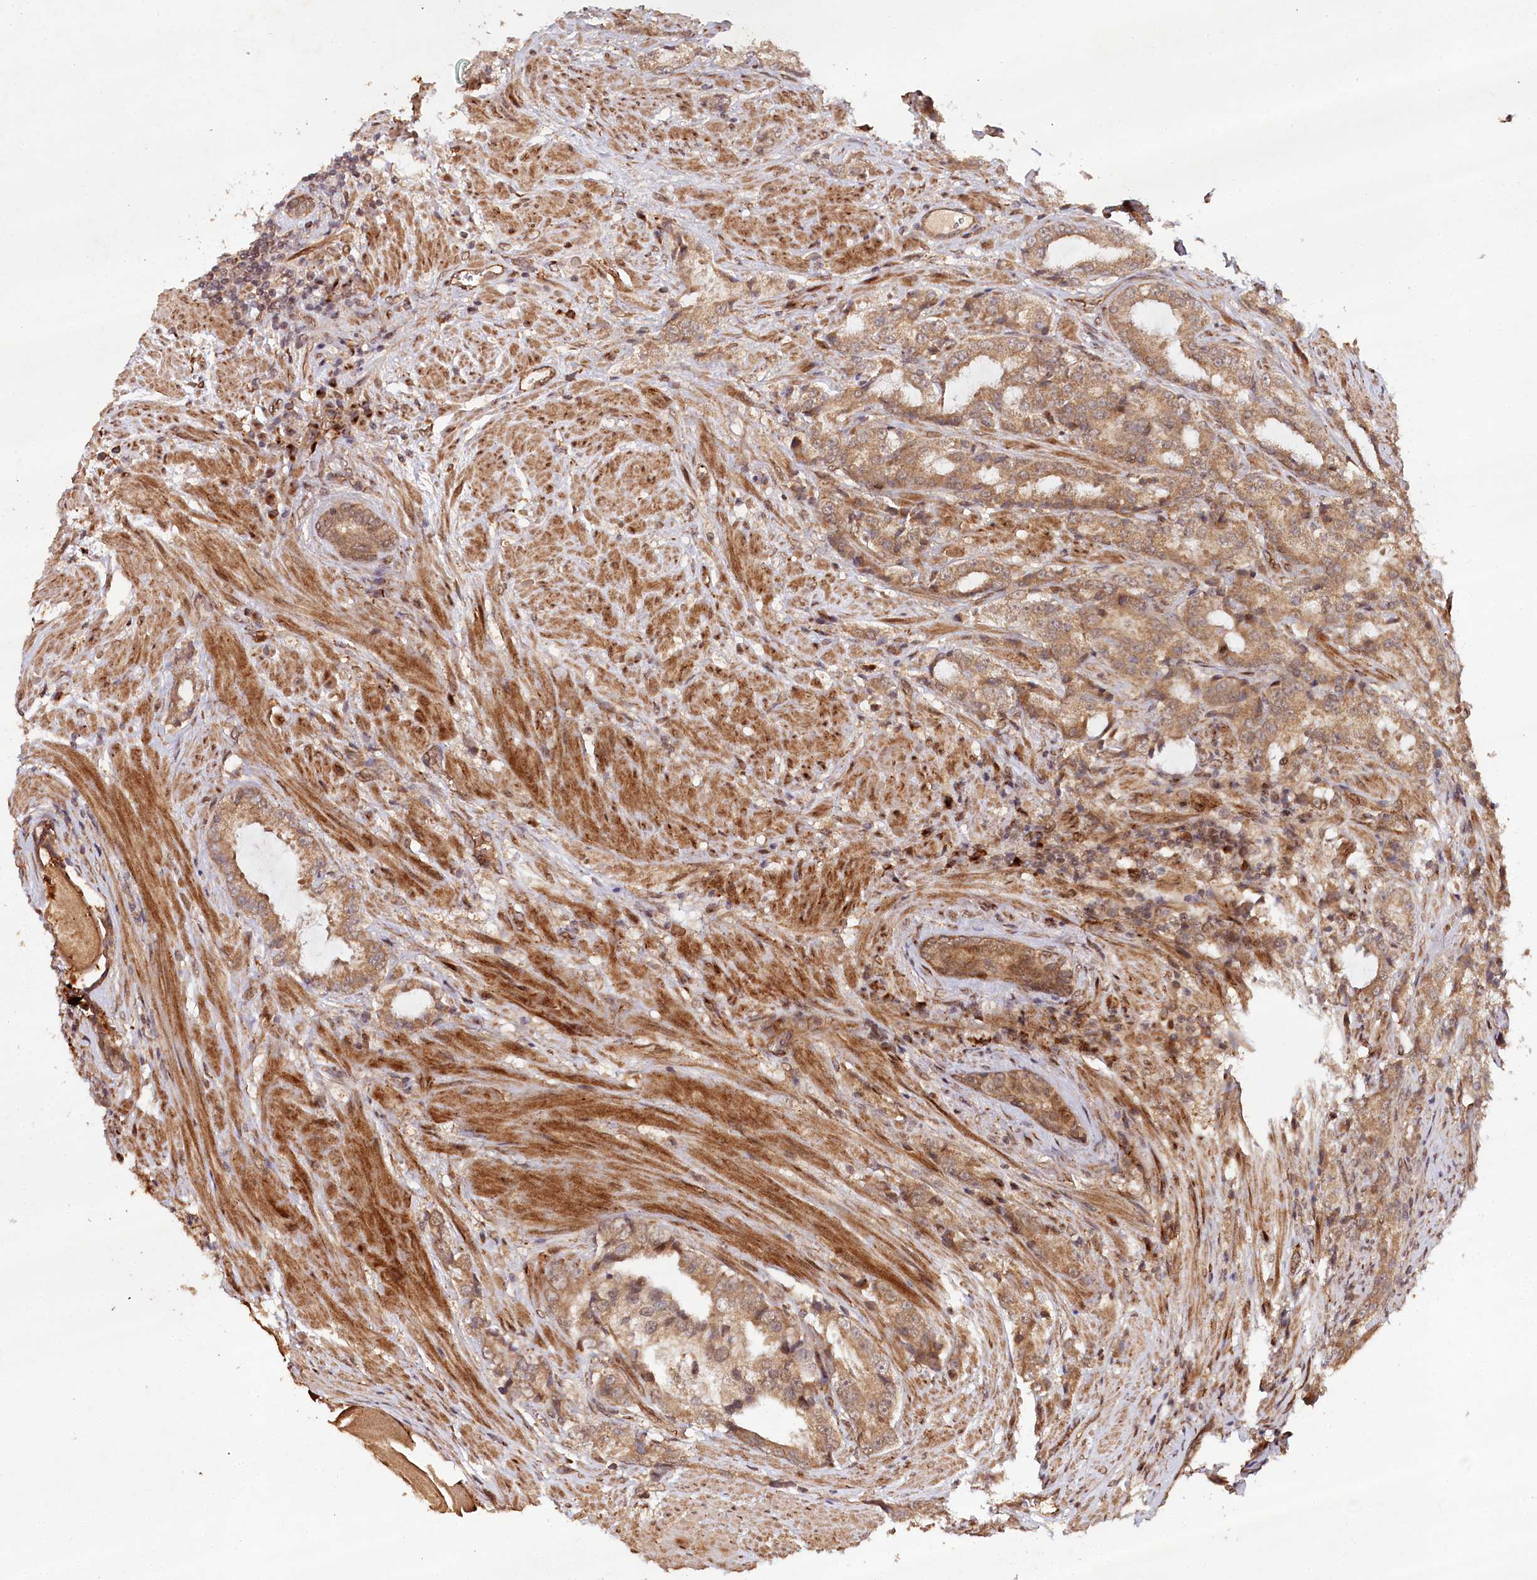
{"staining": {"intensity": "moderate", "quantity": ">75%", "location": "cytoplasmic/membranous,nuclear"}, "tissue": "prostate cancer", "cell_type": "Tumor cells", "image_type": "cancer", "snomed": [{"axis": "morphology", "description": "Adenocarcinoma, High grade"}, {"axis": "topography", "description": "Prostate"}], "caption": "Immunohistochemistry (IHC) (DAB) staining of human prostate adenocarcinoma (high-grade) reveals moderate cytoplasmic/membranous and nuclear protein expression in about >75% of tumor cells.", "gene": "ALKBH8", "patient": {"sex": "male", "age": 66}}